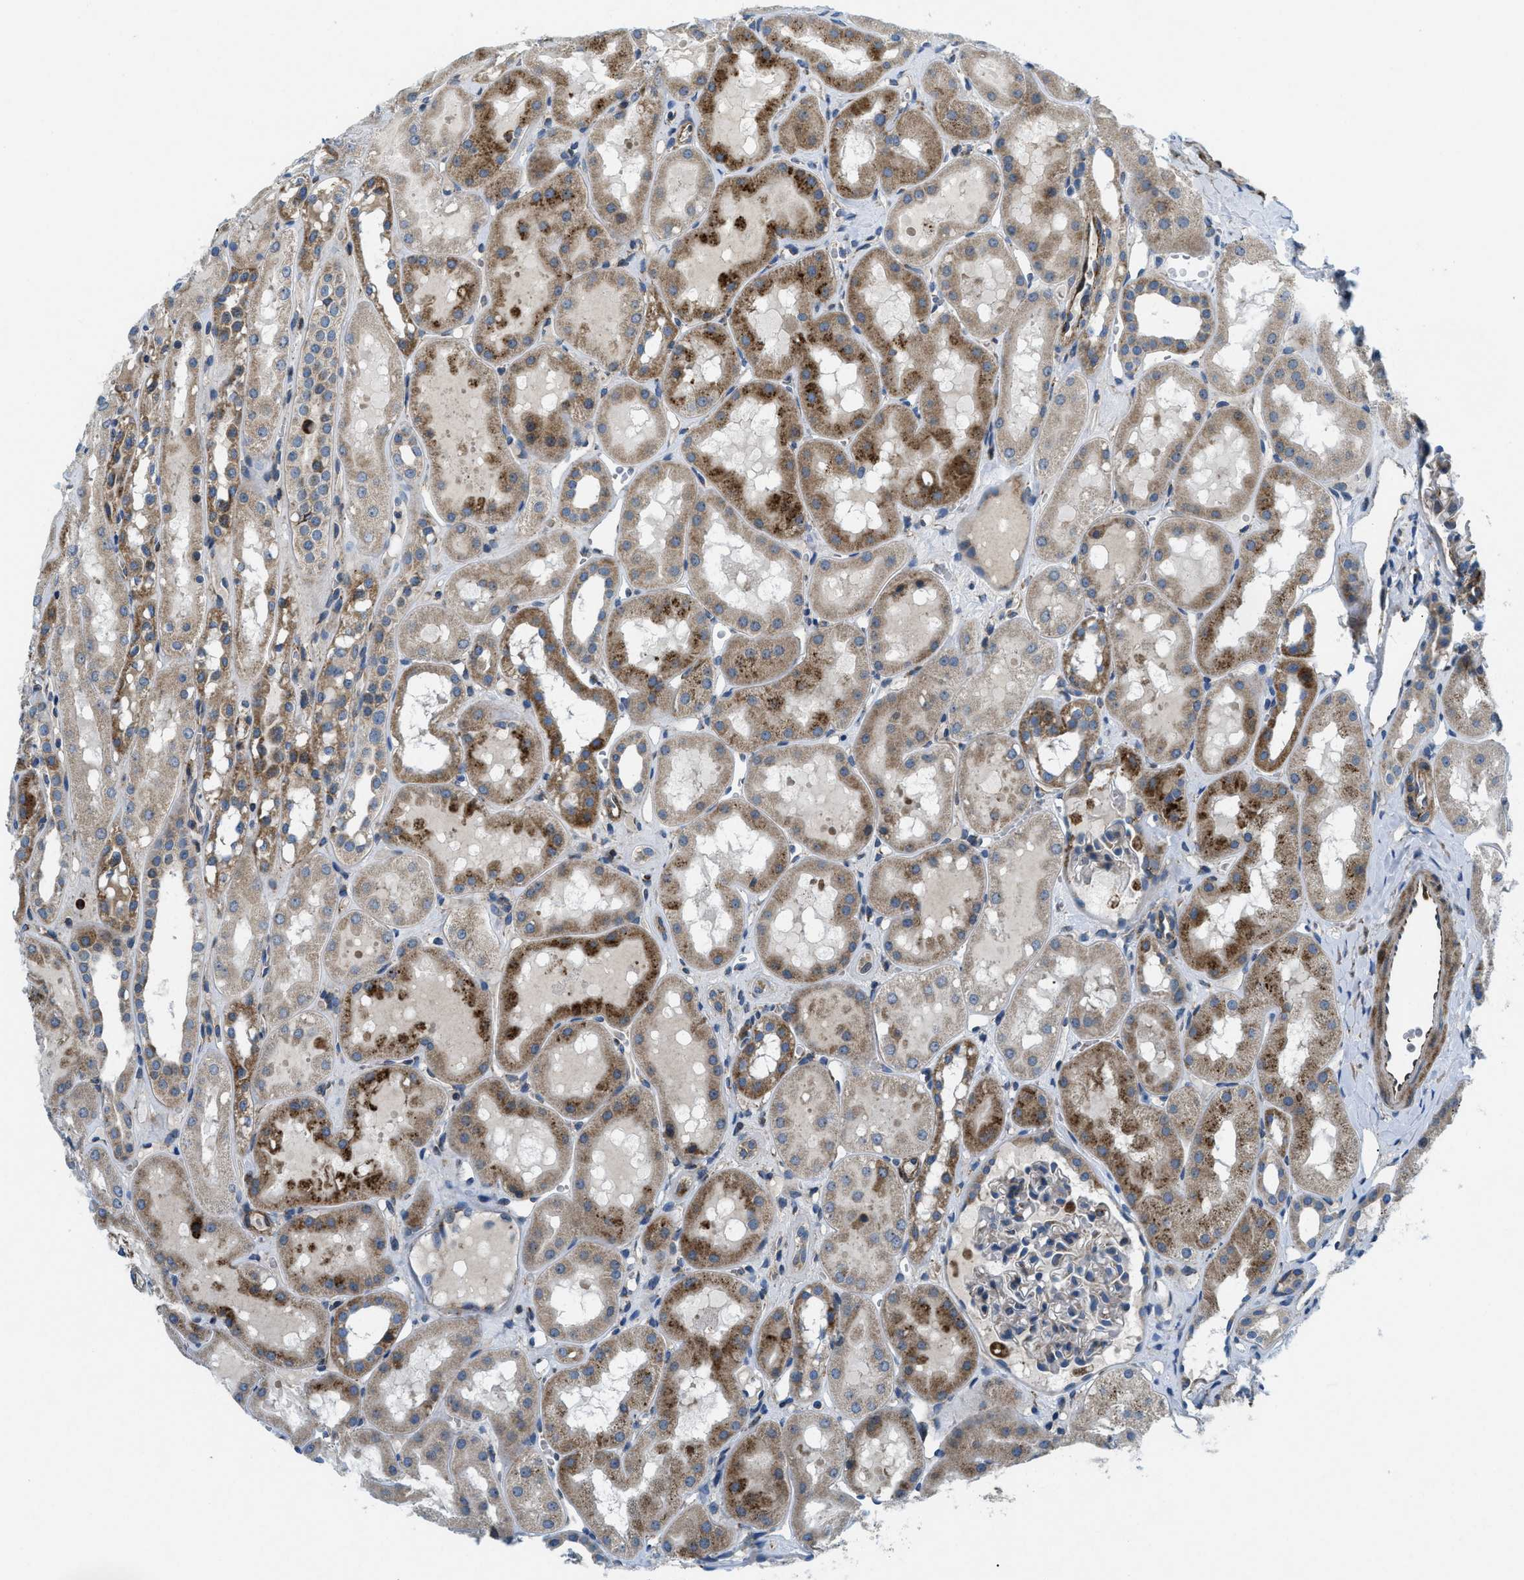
{"staining": {"intensity": "weak", "quantity": "<25%", "location": "cytoplasmic/membranous"}, "tissue": "kidney", "cell_type": "Cells in glomeruli", "image_type": "normal", "snomed": [{"axis": "morphology", "description": "Normal tissue, NOS"}, {"axis": "topography", "description": "Kidney"}, {"axis": "topography", "description": "Urinary bladder"}], "caption": "The IHC photomicrograph has no significant expression in cells in glomeruli of kidney.", "gene": "CSPG4", "patient": {"sex": "male", "age": 16}}